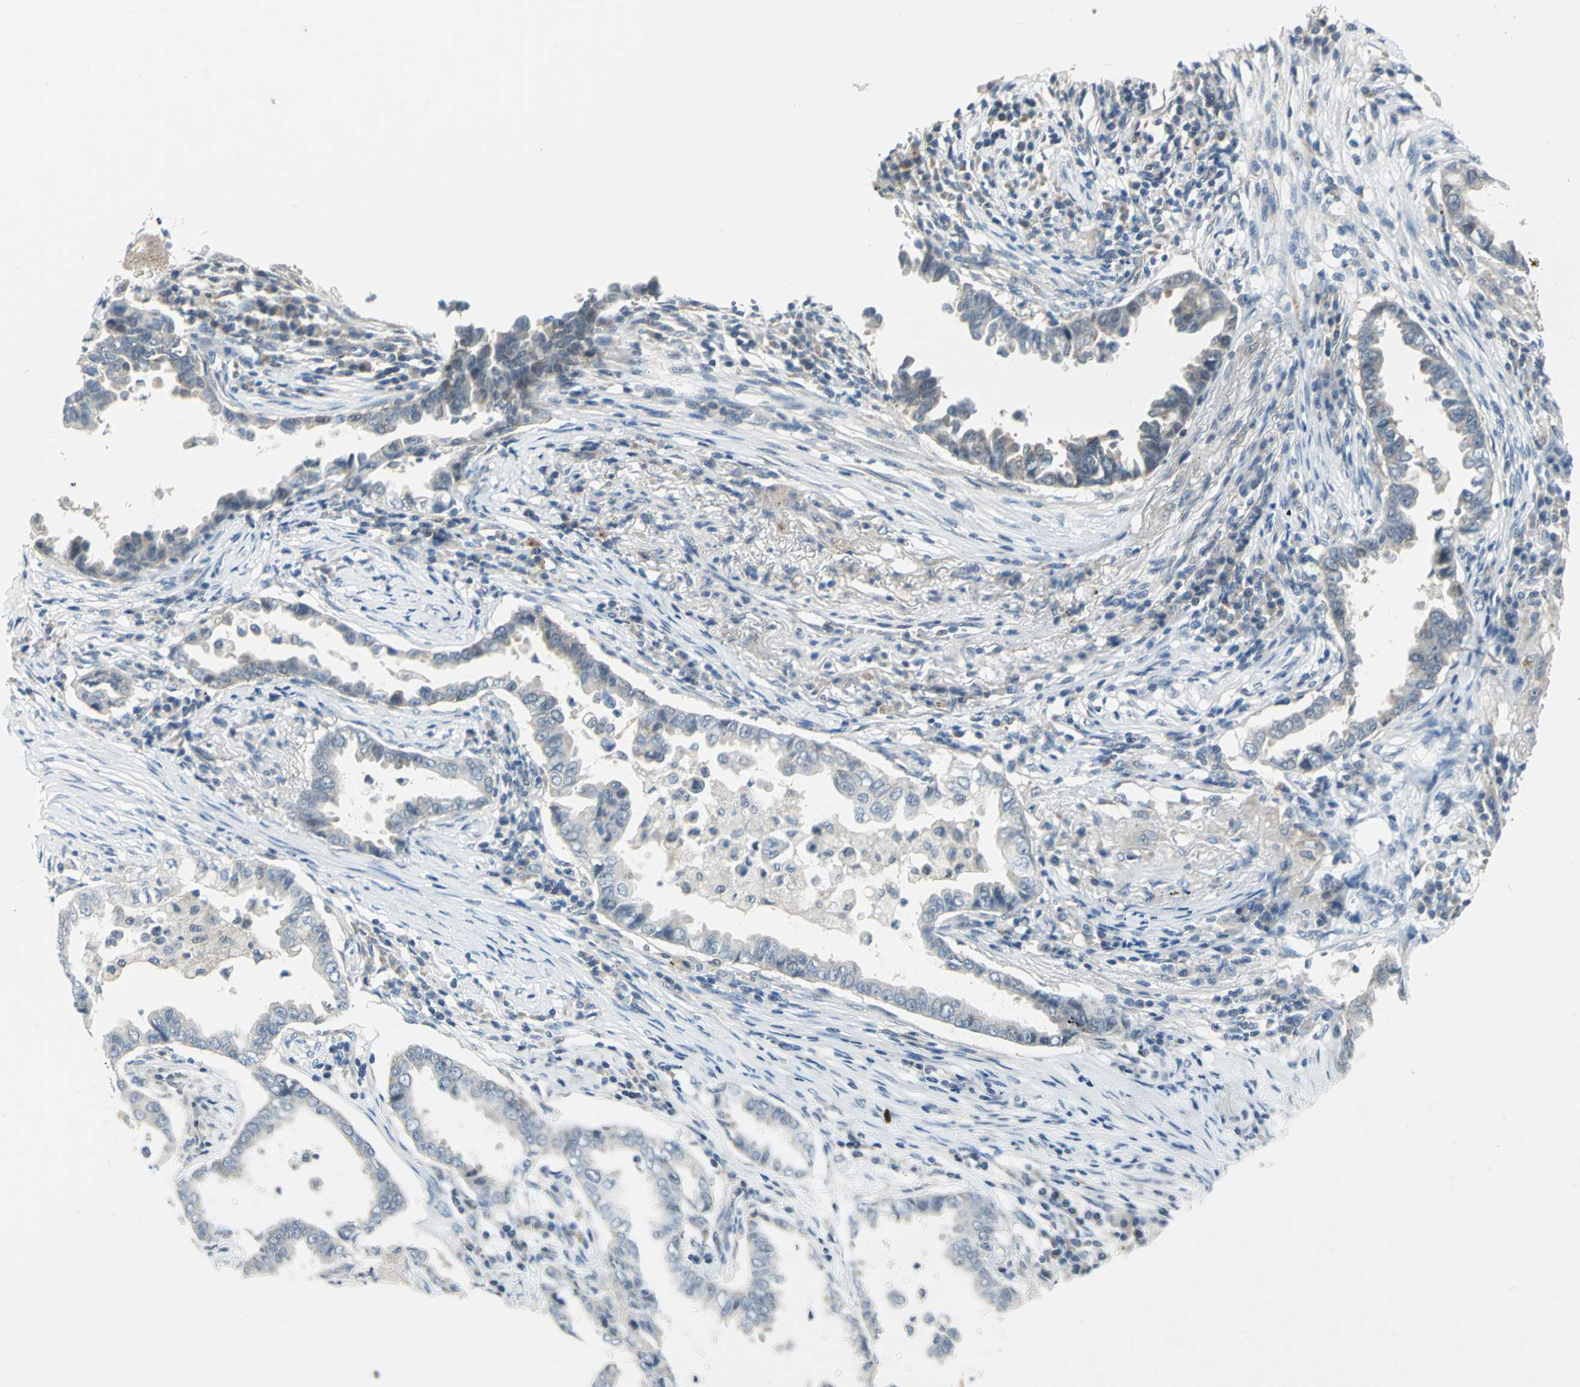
{"staining": {"intensity": "negative", "quantity": "none", "location": "none"}, "tissue": "lung cancer", "cell_type": "Tumor cells", "image_type": "cancer", "snomed": [{"axis": "morphology", "description": "Normal tissue, NOS"}, {"axis": "morphology", "description": "Inflammation, NOS"}, {"axis": "morphology", "description": "Adenocarcinoma, NOS"}, {"axis": "topography", "description": "Lung"}], "caption": "There is no significant positivity in tumor cells of lung cancer. Brightfield microscopy of immunohistochemistry stained with DAB (brown) and hematoxylin (blue), captured at high magnification.", "gene": "PIN1", "patient": {"sex": "female", "age": 64}}